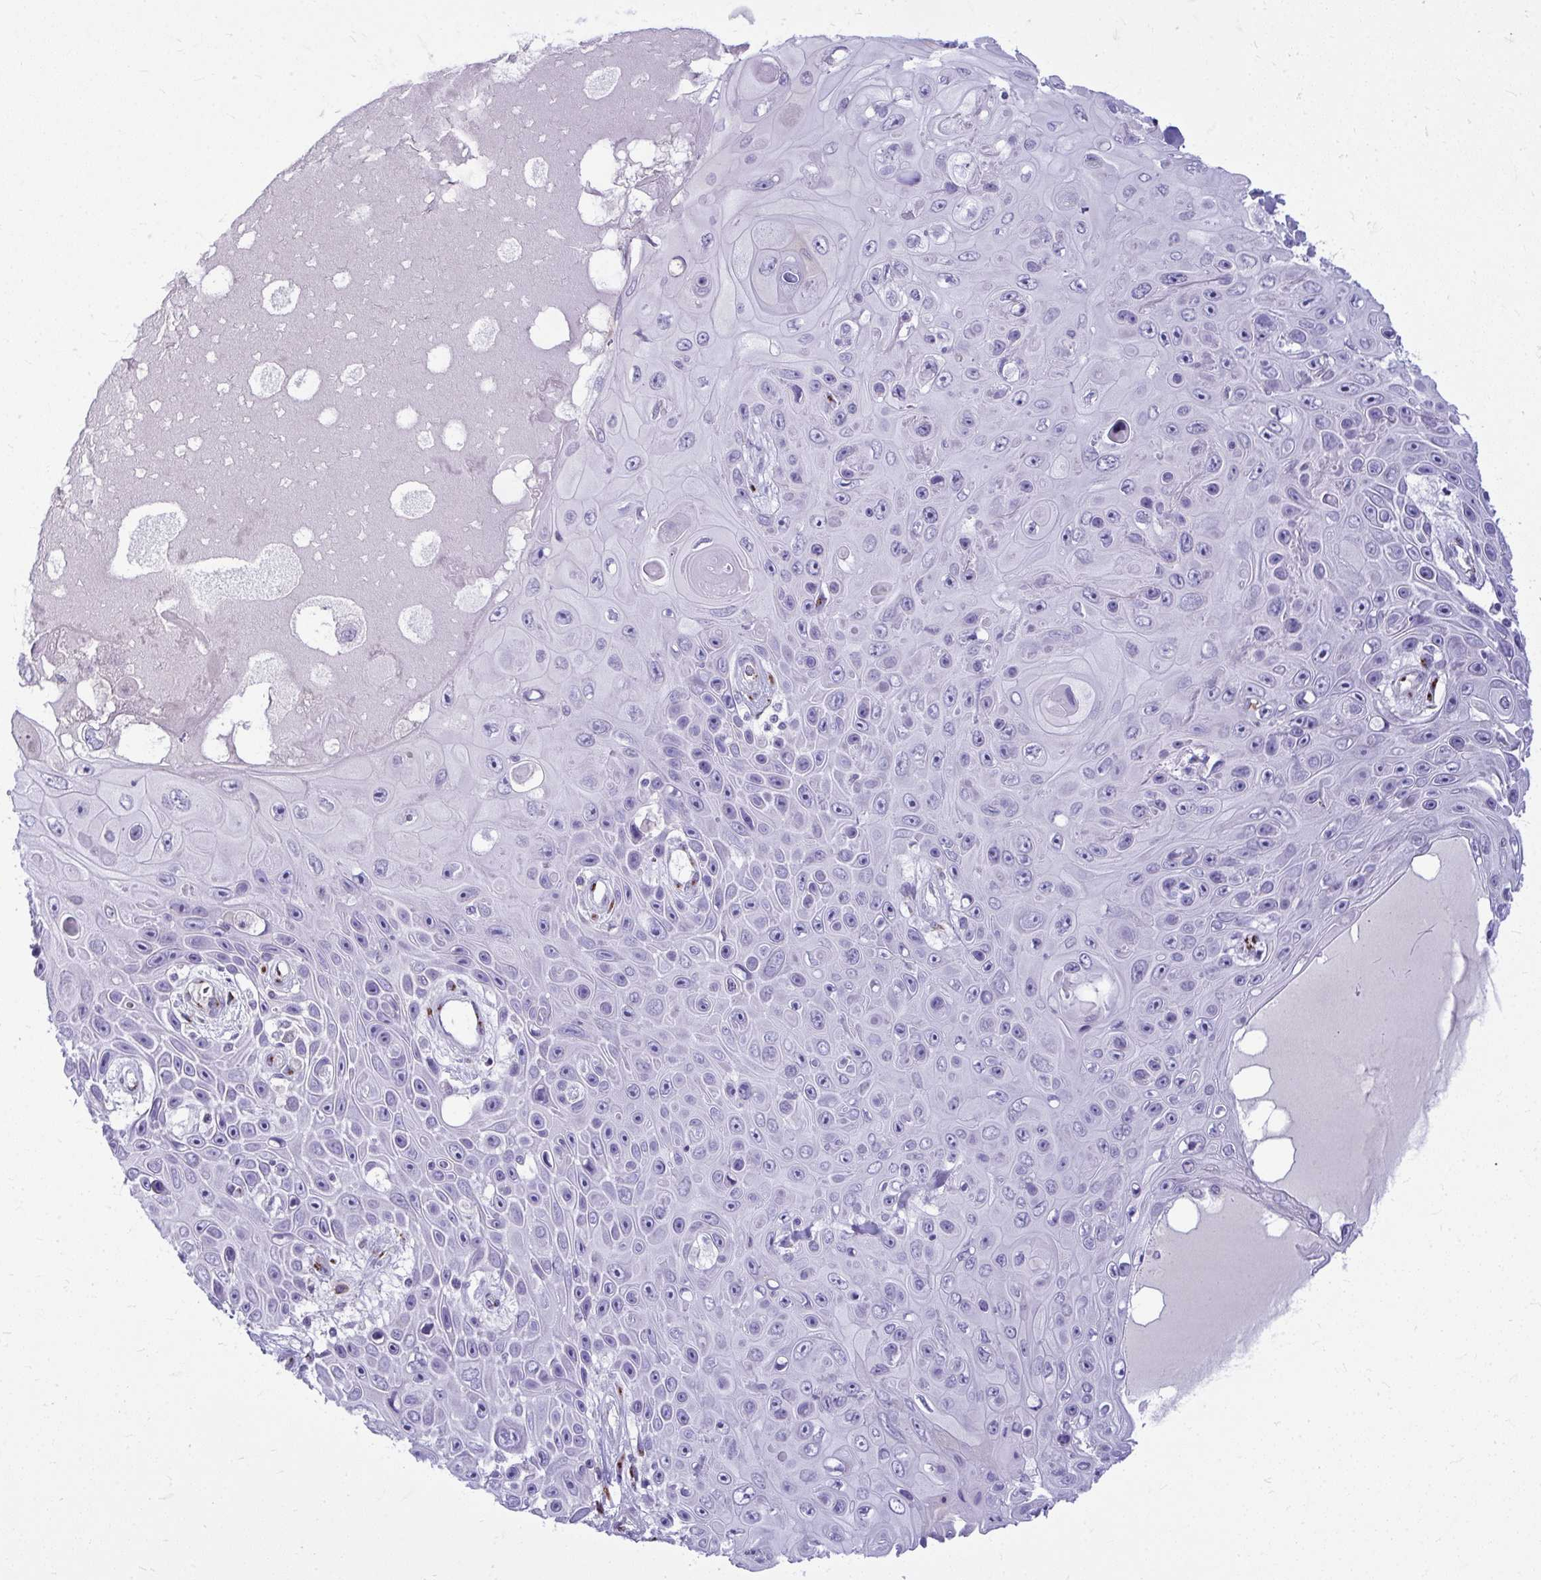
{"staining": {"intensity": "negative", "quantity": "none", "location": "none"}, "tissue": "skin cancer", "cell_type": "Tumor cells", "image_type": "cancer", "snomed": [{"axis": "morphology", "description": "Squamous cell carcinoma, NOS"}, {"axis": "topography", "description": "Skin"}], "caption": "Tumor cells show no significant protein positivity in skin cancer.", "gene": "DTX4", "patient": {"sex": "male", "age": 82}}